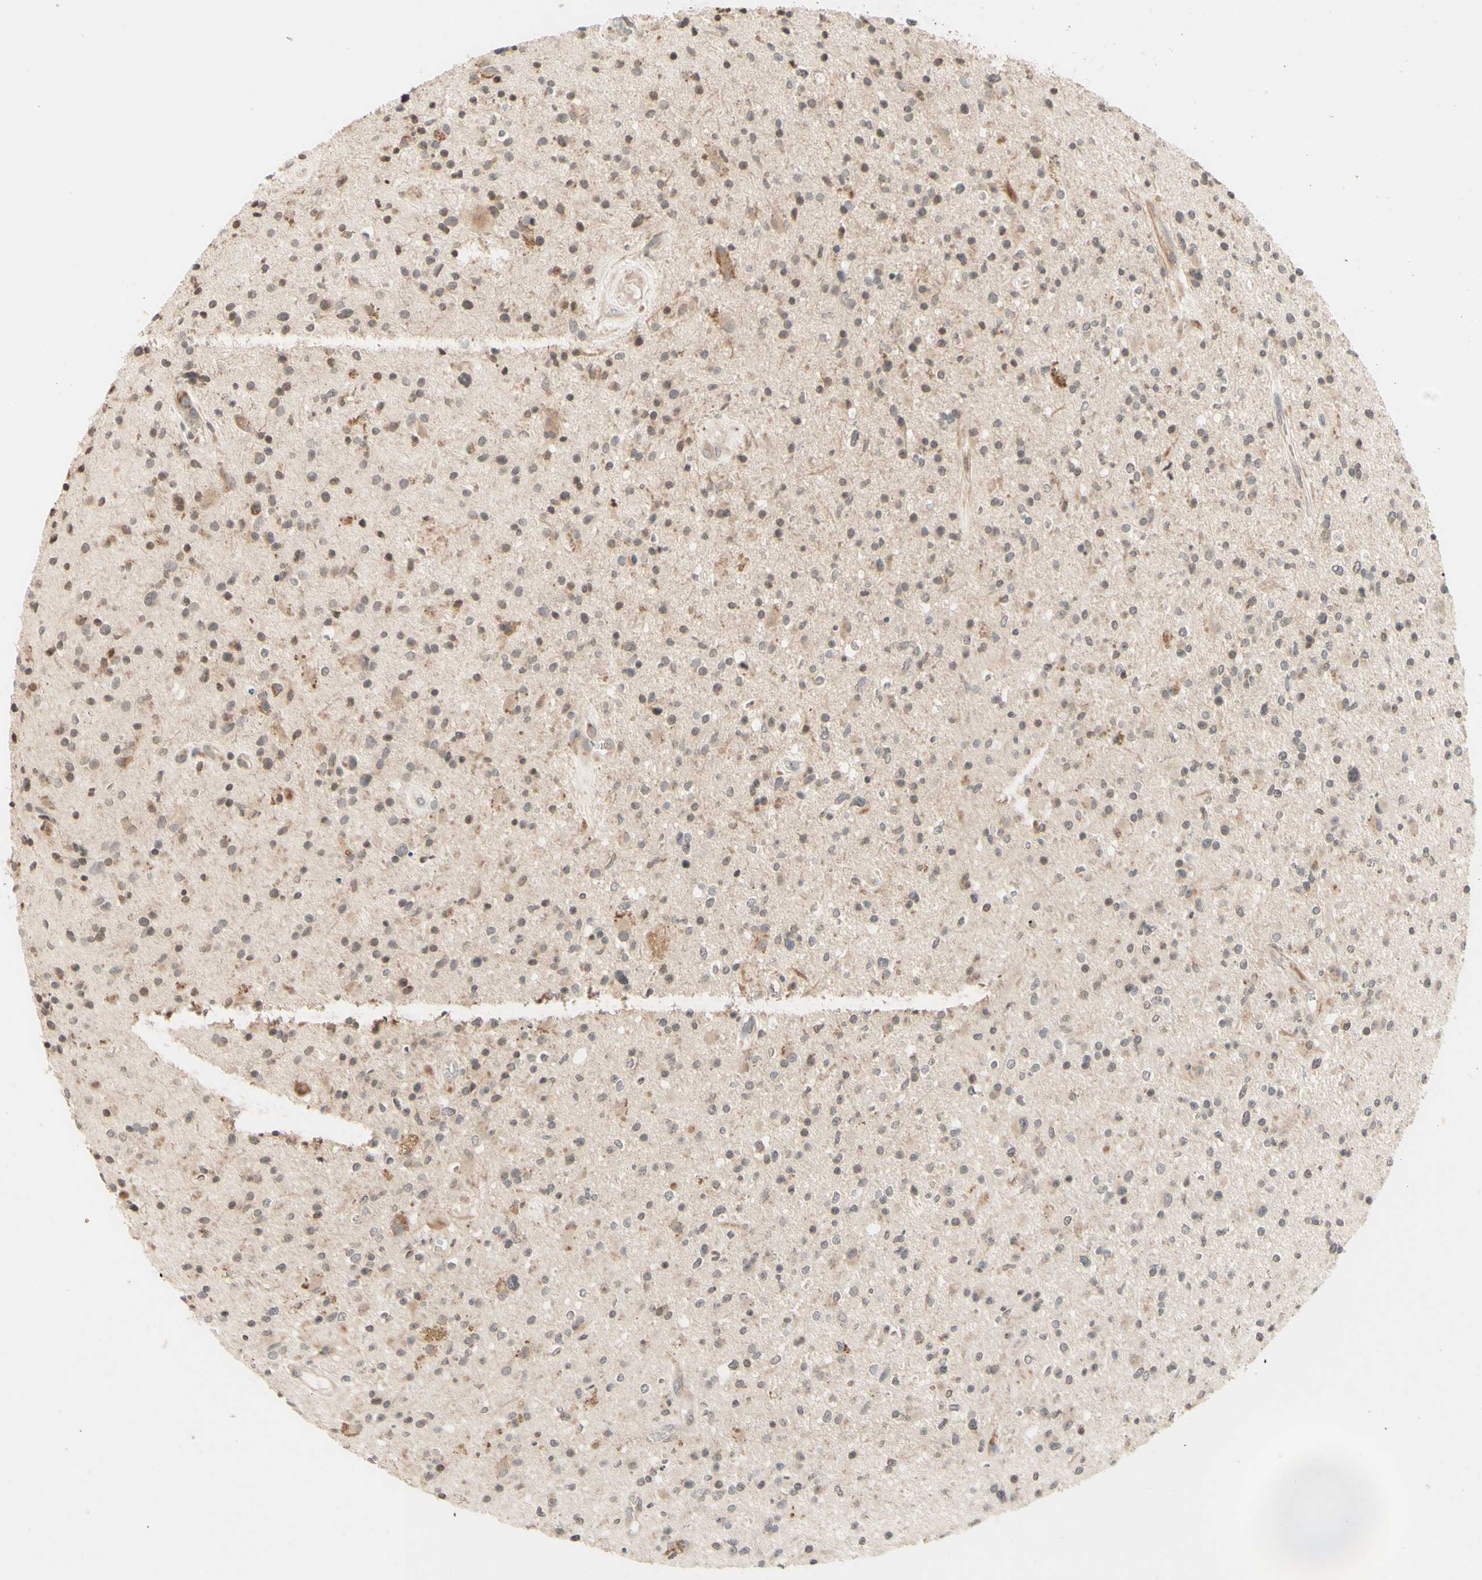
{"staining": {"intensity": "moderate", "quantity": "25%-75%", "location": "cytoplasmic/membranous"}, "tissue": "glioma", "cell_type": "Tumor cells", "image_type": "cancer", "snomed": [{"axis": "morphology", "description": "Glioma, malignant, High grade"}, {"axis": "topography", "description": "Brain"}], "caption": "Tumor cells demonstrate medium levels of moderate cytoplasmic/membranous expression in approximately 25%-75% of cells in high-grade glioma (malignant).", "gene": "ZW10", "patient": {"sex": "male", "age": 33}}